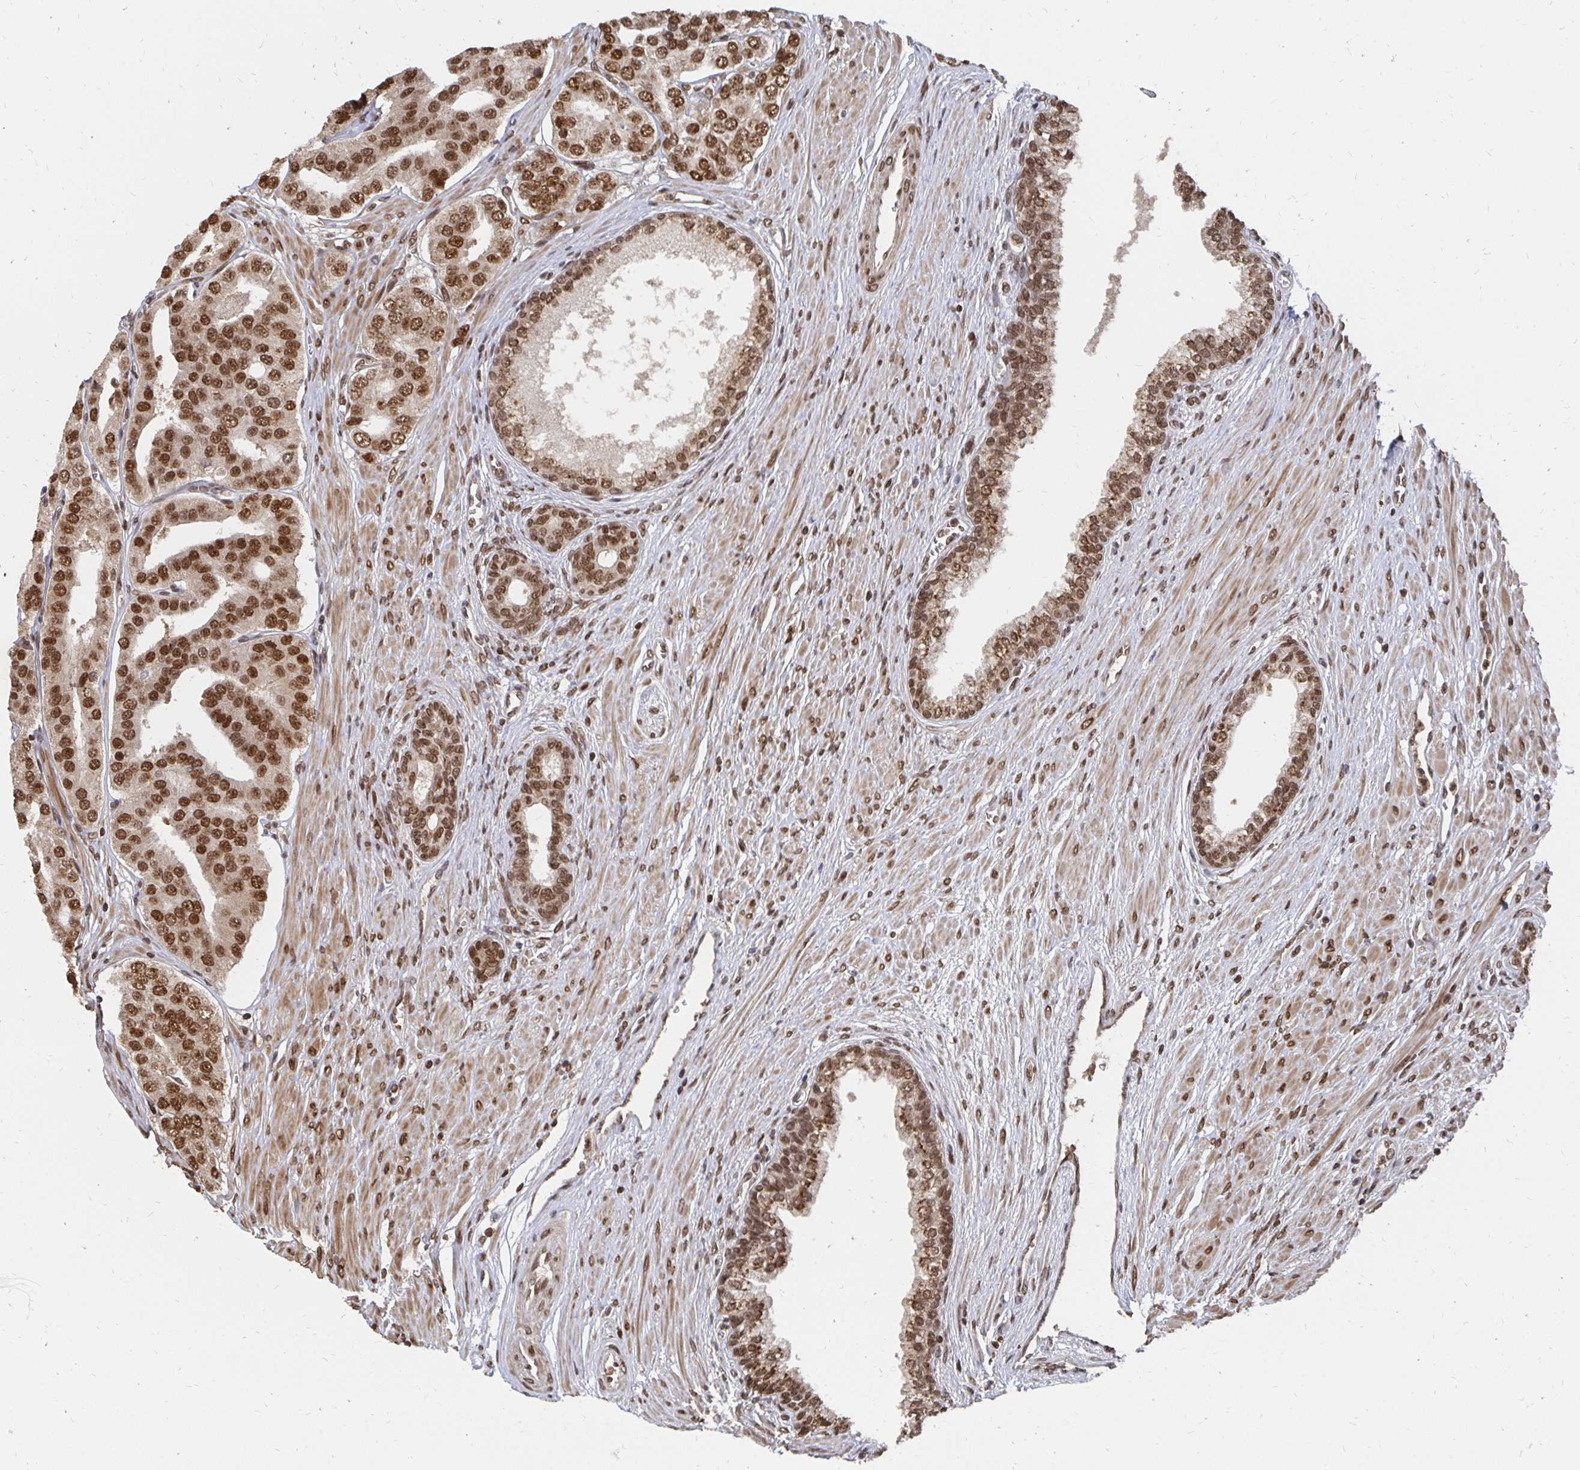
{"staining": {"intensity": "moderate", "quantity": ">75%", "location": "nuclear"}, "tissue": "prostate cancer", "cell_type": "Tumor cells", "image_type": "cancer", "snomed": [{"axis": "morphology", "description": "Adenocarcinoma, High grade"}, {"axis": "topography", "description": "Prostate"}], "caption": "An immunohistochemistry (IHC) image of neoplastic tissue is shown. Protein staining in brown highlights moderate nuclear positivity in prostate cancer within tumor cells.", "gene": "GTF3C6", "patient": {"sex": "male", "age": 58}}